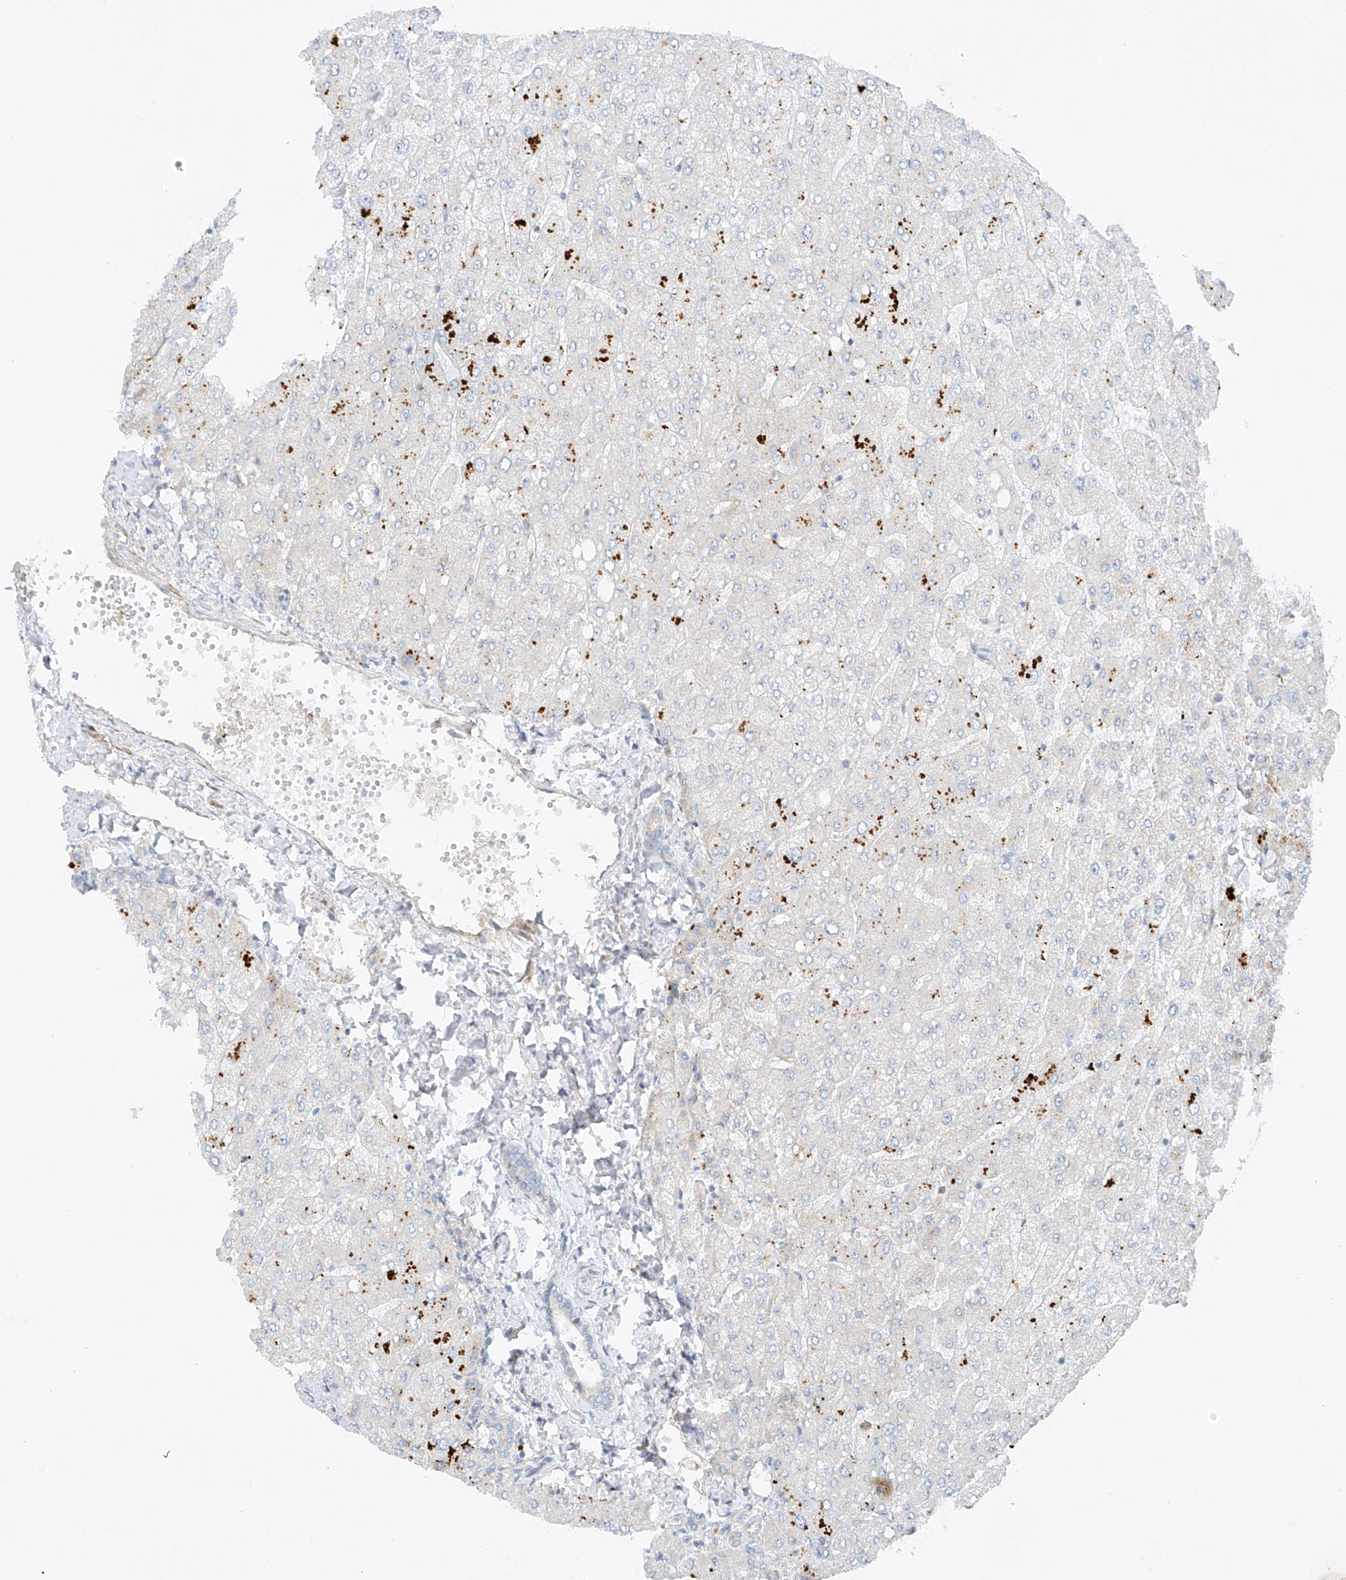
{"staining": {"intensity": "negative", "quantity": "none", "location": "none"}, "tissue": "liver", "cell_type": "Cholangiocytes", "image_type": "normal", "snomed": [{"axis": "morphology", "description": "Normal tissue, NOS"}, {"axis": "topography", "description": "Liver"}], "caption": "DAB (3,3'-diaminobenzidine) immunohistochemical staining of benign liver shows no significant staining in cholangiocytes. (DAB immunohistochemistry (IHC) visualized using brightfield microscopy, high magnification).", "gene": "ENSG00000266202", "patient": {"sex": "male", "age": 55}}